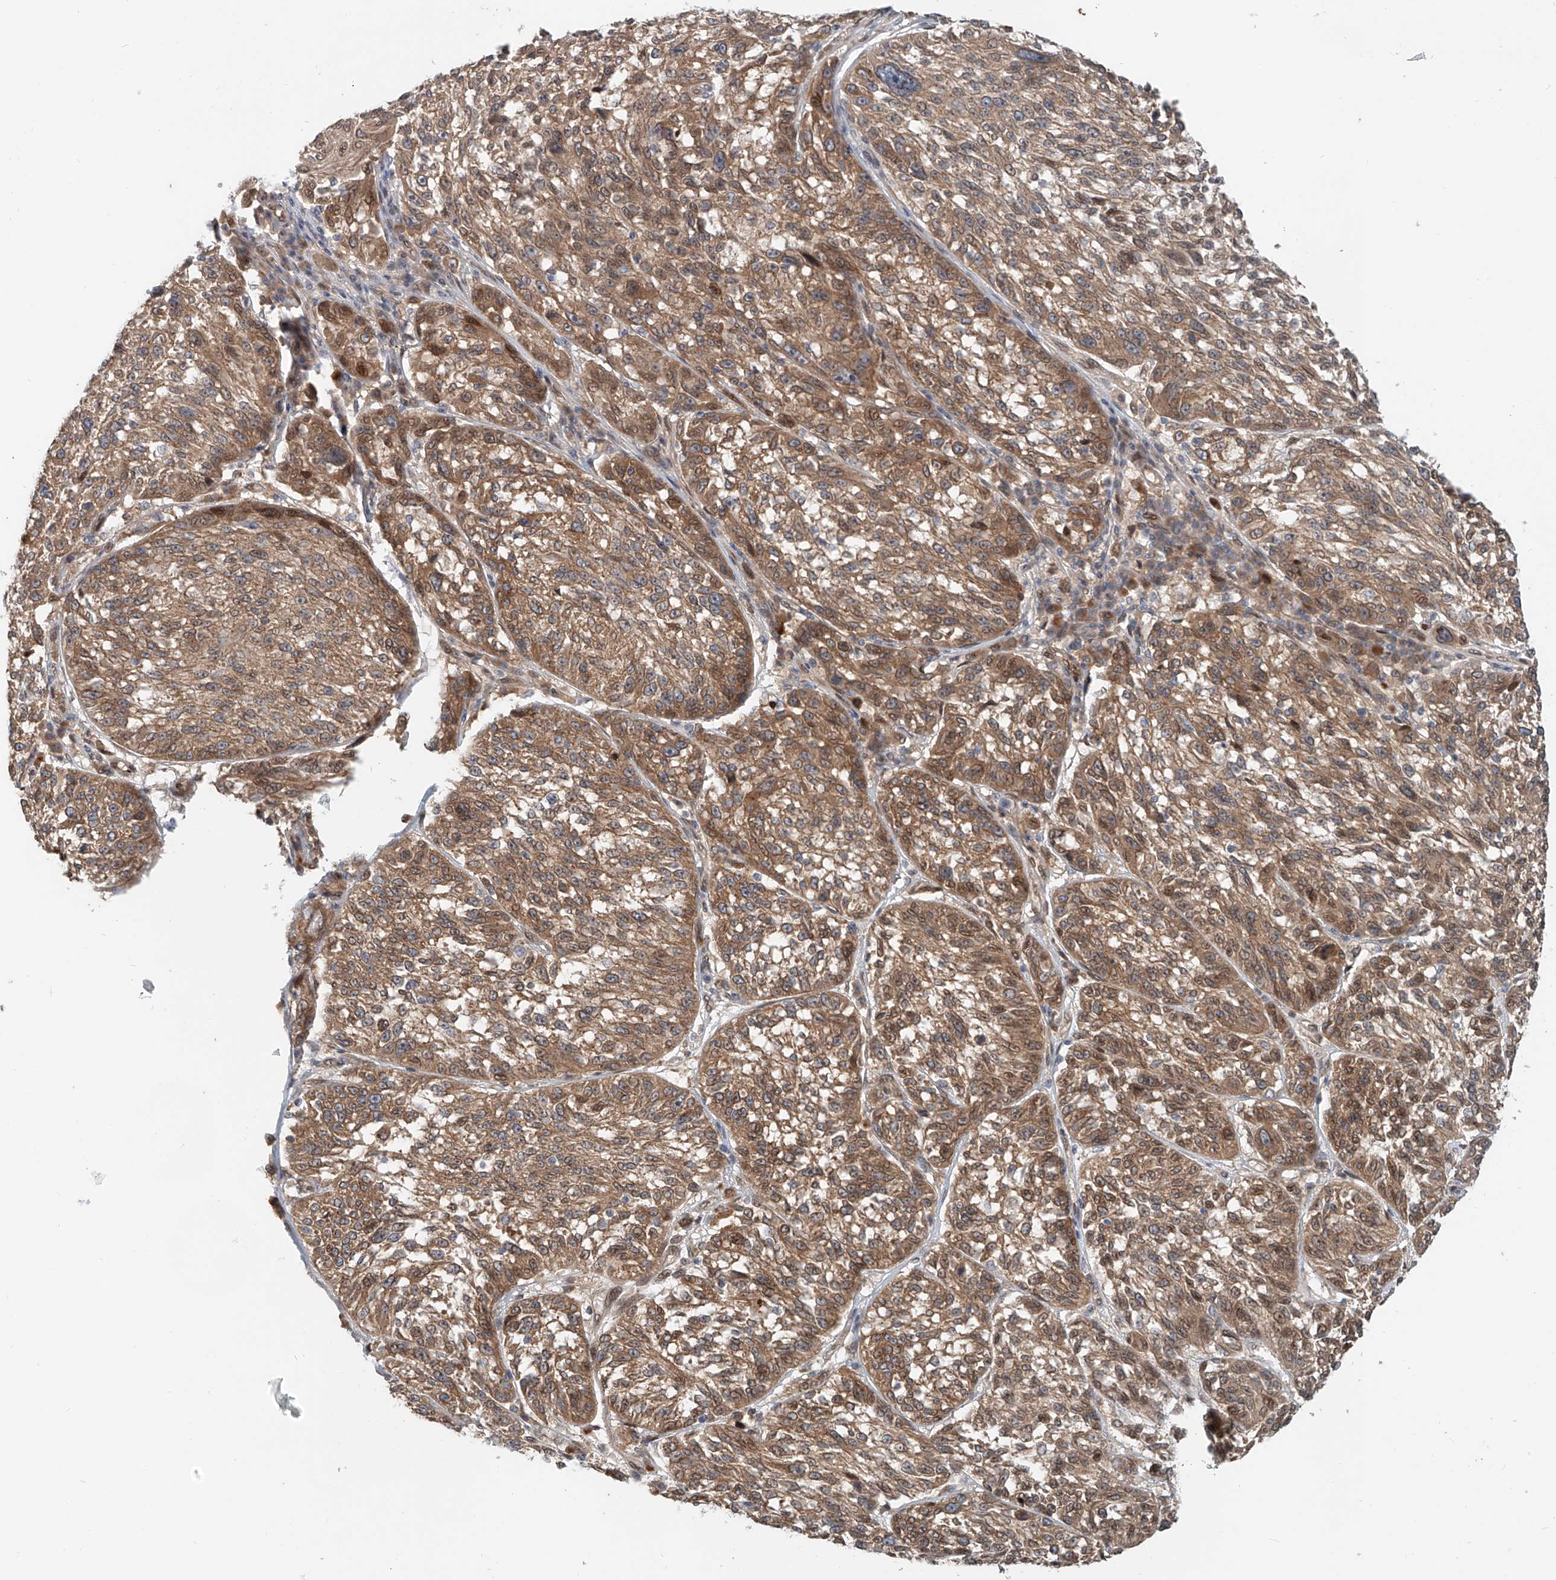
{"staining": {"intensity": "moderate", "quantity": ">75%", "location": "cytoplasmic/membranous,nuclear"}, "tissue": "melanoma", "cell_type": "Tumor cells", "image_type": "cancer", "snomed": [{"axis": "morphology", "description": "Malignant melanoma, NOS"}, {"axis": "topography", "description": "Skin"}], "caption": "IHC staining of melanoma, which reveals medium levels of moderate cytoplasmic/membranous and nuclear positivity in approximately >75% of tumor cells indicating moderate cytoplasmic/membranous and nuclear protein positivity. The staining was performed using DAB (3,3'-diaminobenzidine) (brown) for protein detection and nuclei were counterstained in hematoxylin (blue).", "gene": "SASH1", "patient": {"sex": "male", "age": 53}}